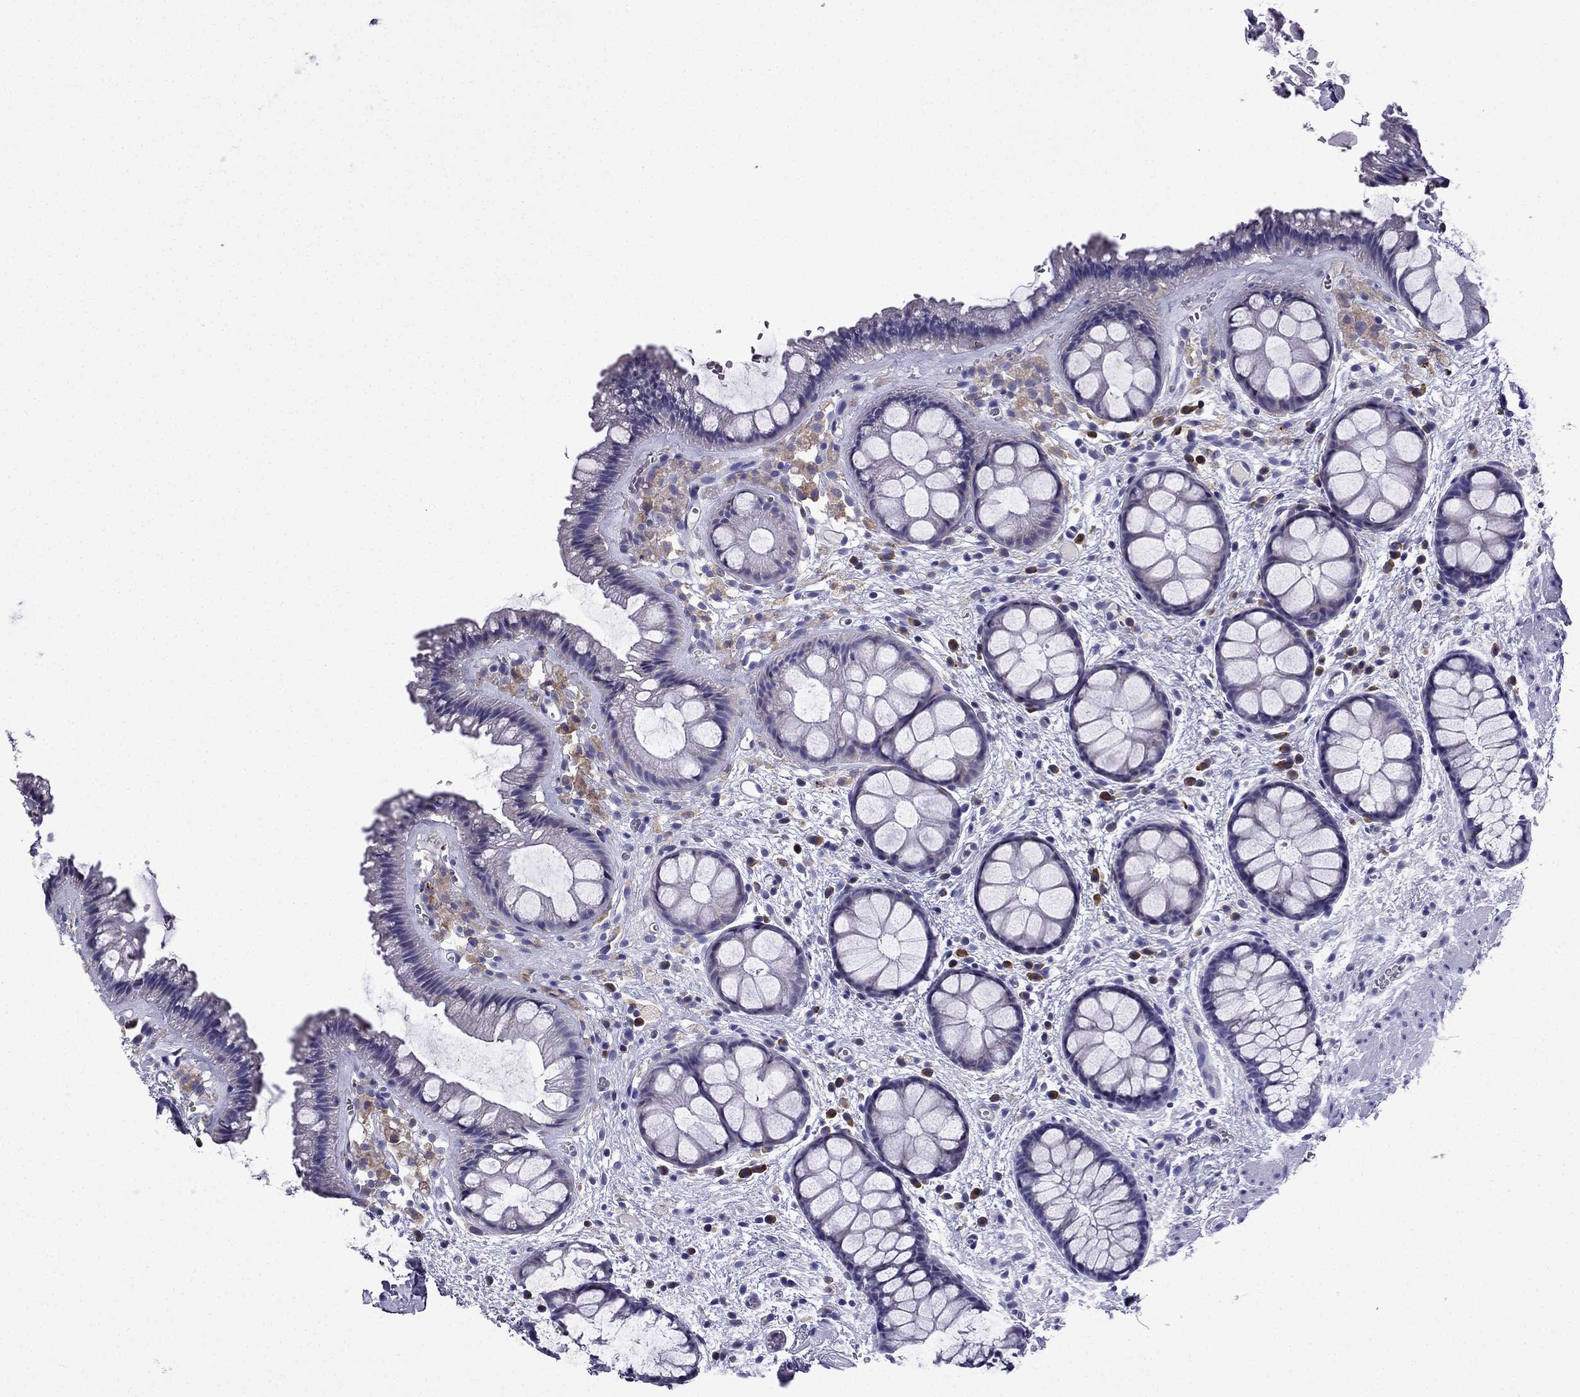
{"staining": {"intensity": "negative", "quantity": "none", "location": "none"}, "tissue": "rectum", "cell_type": "Glandular cells", "image_type": "normal", "snomed": [{"axis": "morphology", "description": "Normal tissue, NOS"}, {"axis": "topography", "description": "Rectum"}], "caption": "IHC micrograph of benign human rectum stained for a protein (brown), which displays no expression in glandular cells. (DAB immunohistochemistry (IHC), high magnification).", "gene": "TSSK4", "patient": {"sex": "female", "age": 62}}